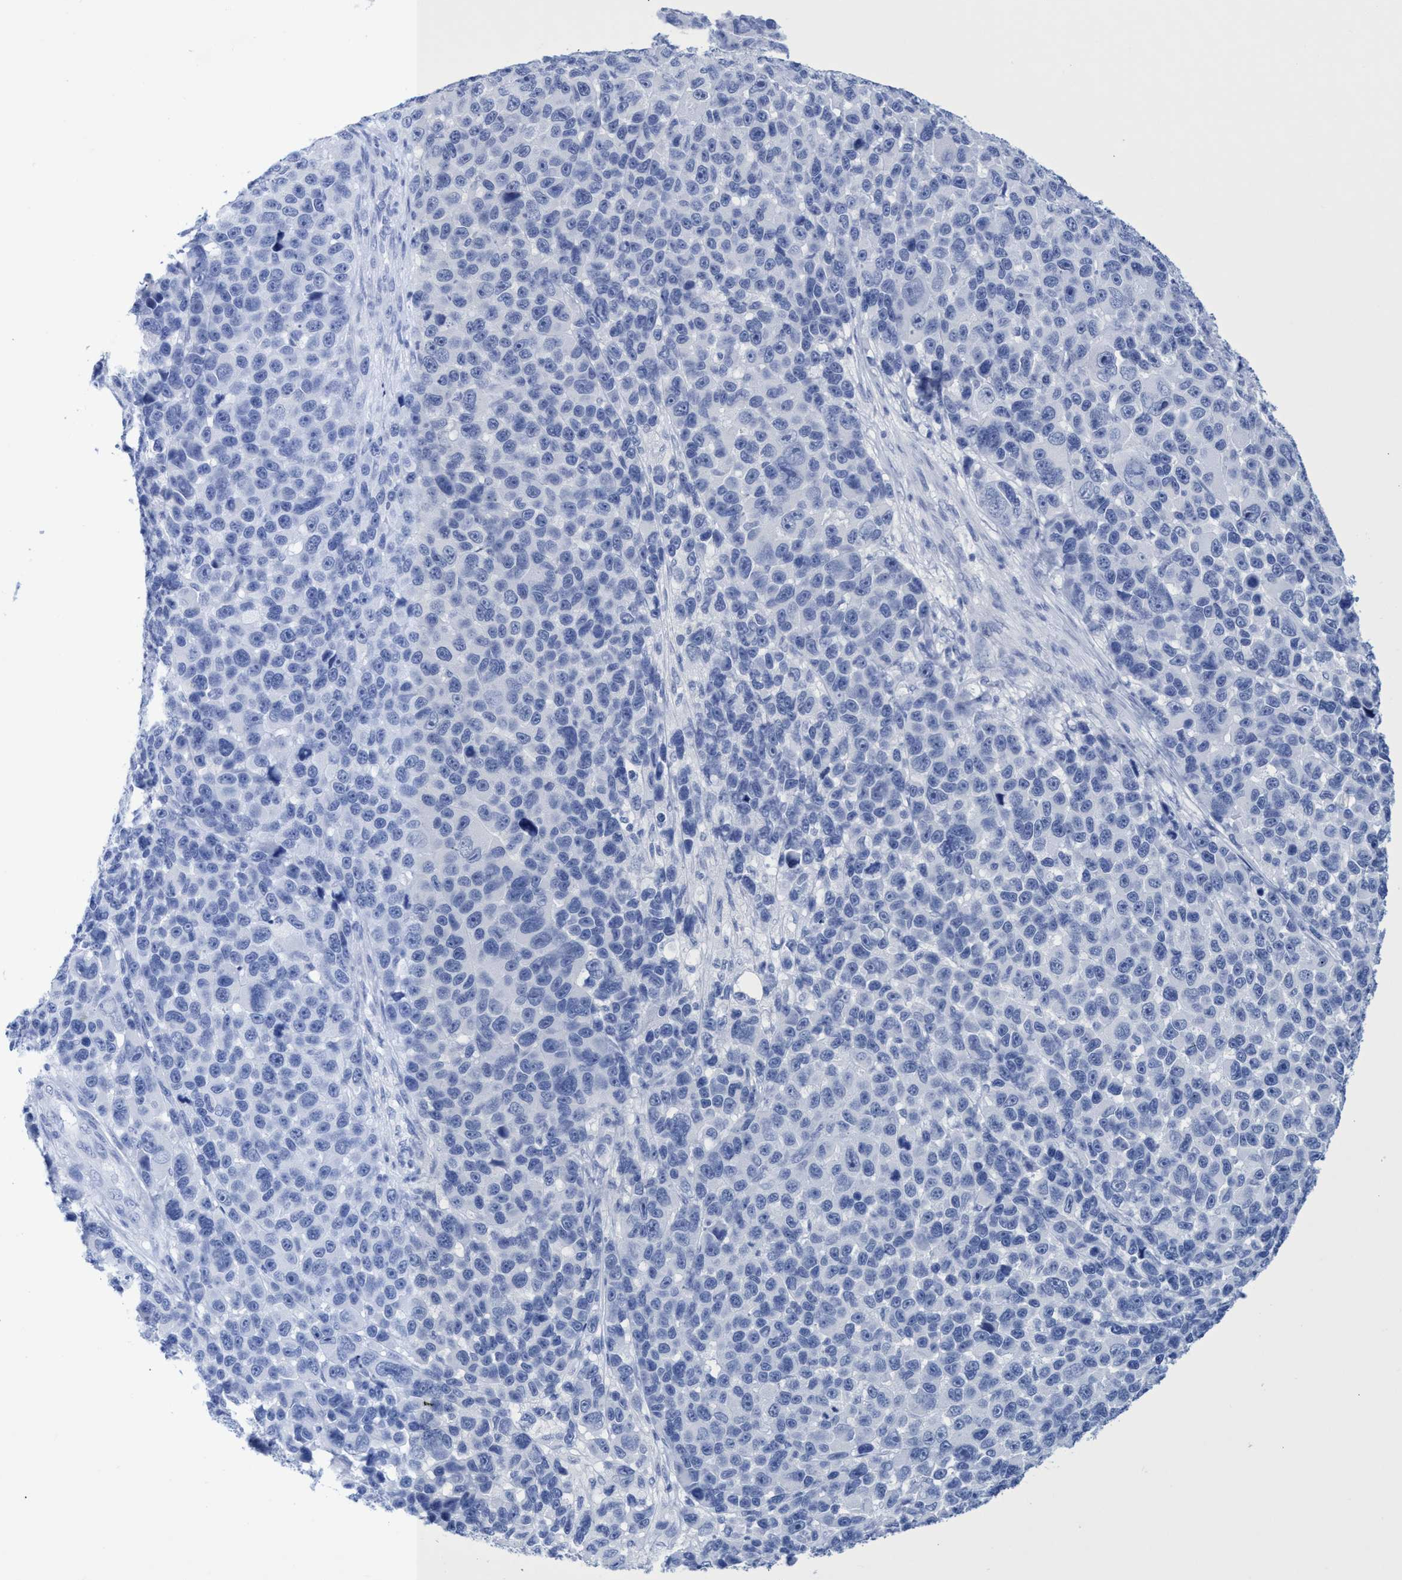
{"staining": {"intensity": "negative", "quantity": "none", "location": "none"}, "tissue": "melanoma", "cell_type": "Tumor cells", "image_type": "cancer", "snomed": [{"axis": "morphology", "description": "Malignant melanoma, NOS"}, {"axis": "topography", "description": "Skin"}], "caption": "Tumor cells show no significant positivity in melanoma.", "gene": "INSL6", "patient": {"sex": "male", "age": 53}}